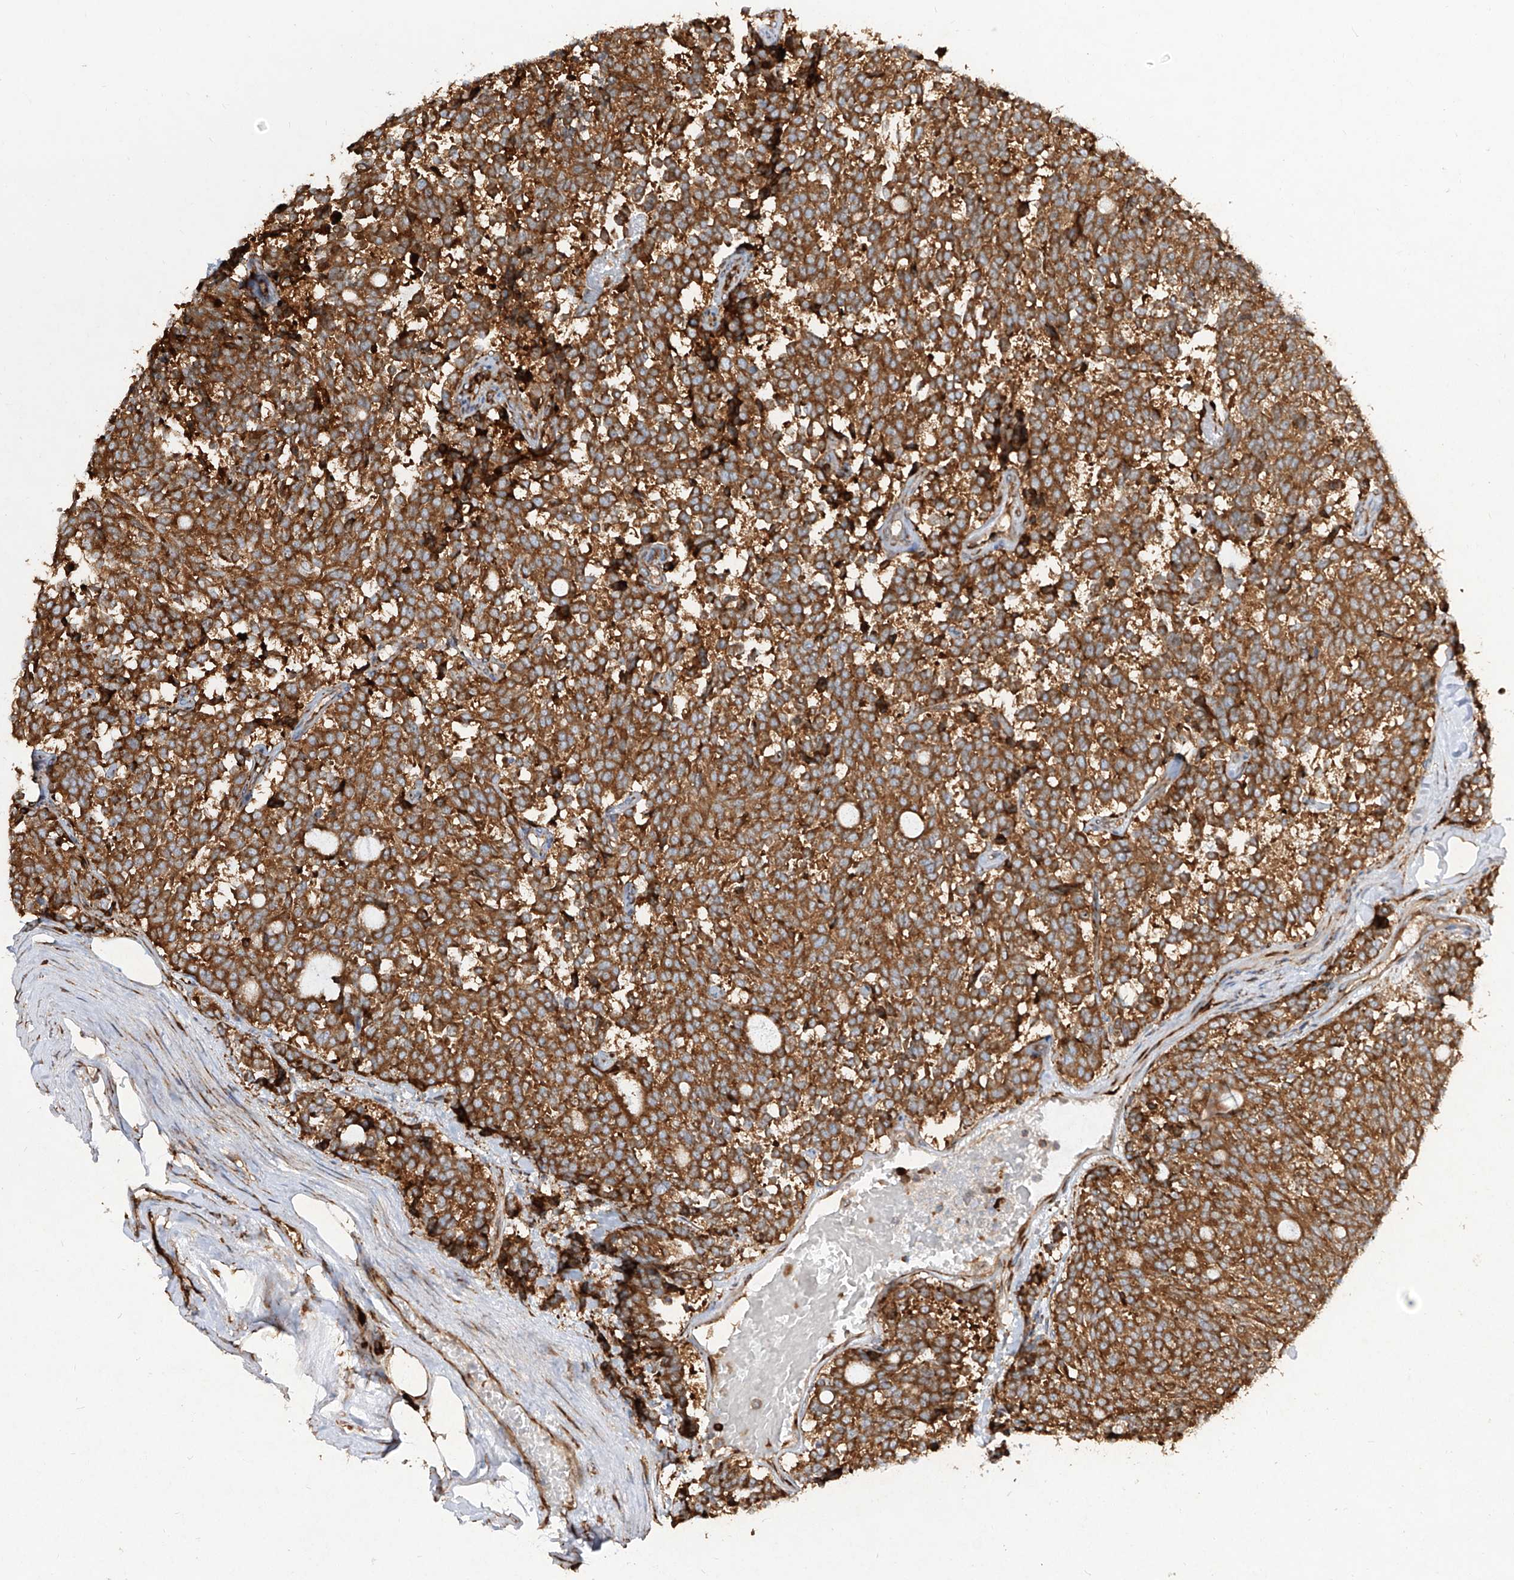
{"staining": {"intensity": "strong", "quantity": ">75%", "location": "cytoplasmic/membranous"}, "tissue": "carcinoid", "cell_type": "Tumor cells", "image_type": "cancer", "snomed": [{"axis": "morphology", "description": "Carcinoid, malignant, NOS"}, {"axis": "topography", "description": "Pancreas"}], "caption": "Carcinoid stained with DAB (3,3'-diaminobenzidine) immunohistochemistry (IHC) reveals high levels of strong cytoplasmic/membranous expression in about >75% of tumor cells.", "gene": "RPS25", "patient": {"sex": "female", "age": 54}}